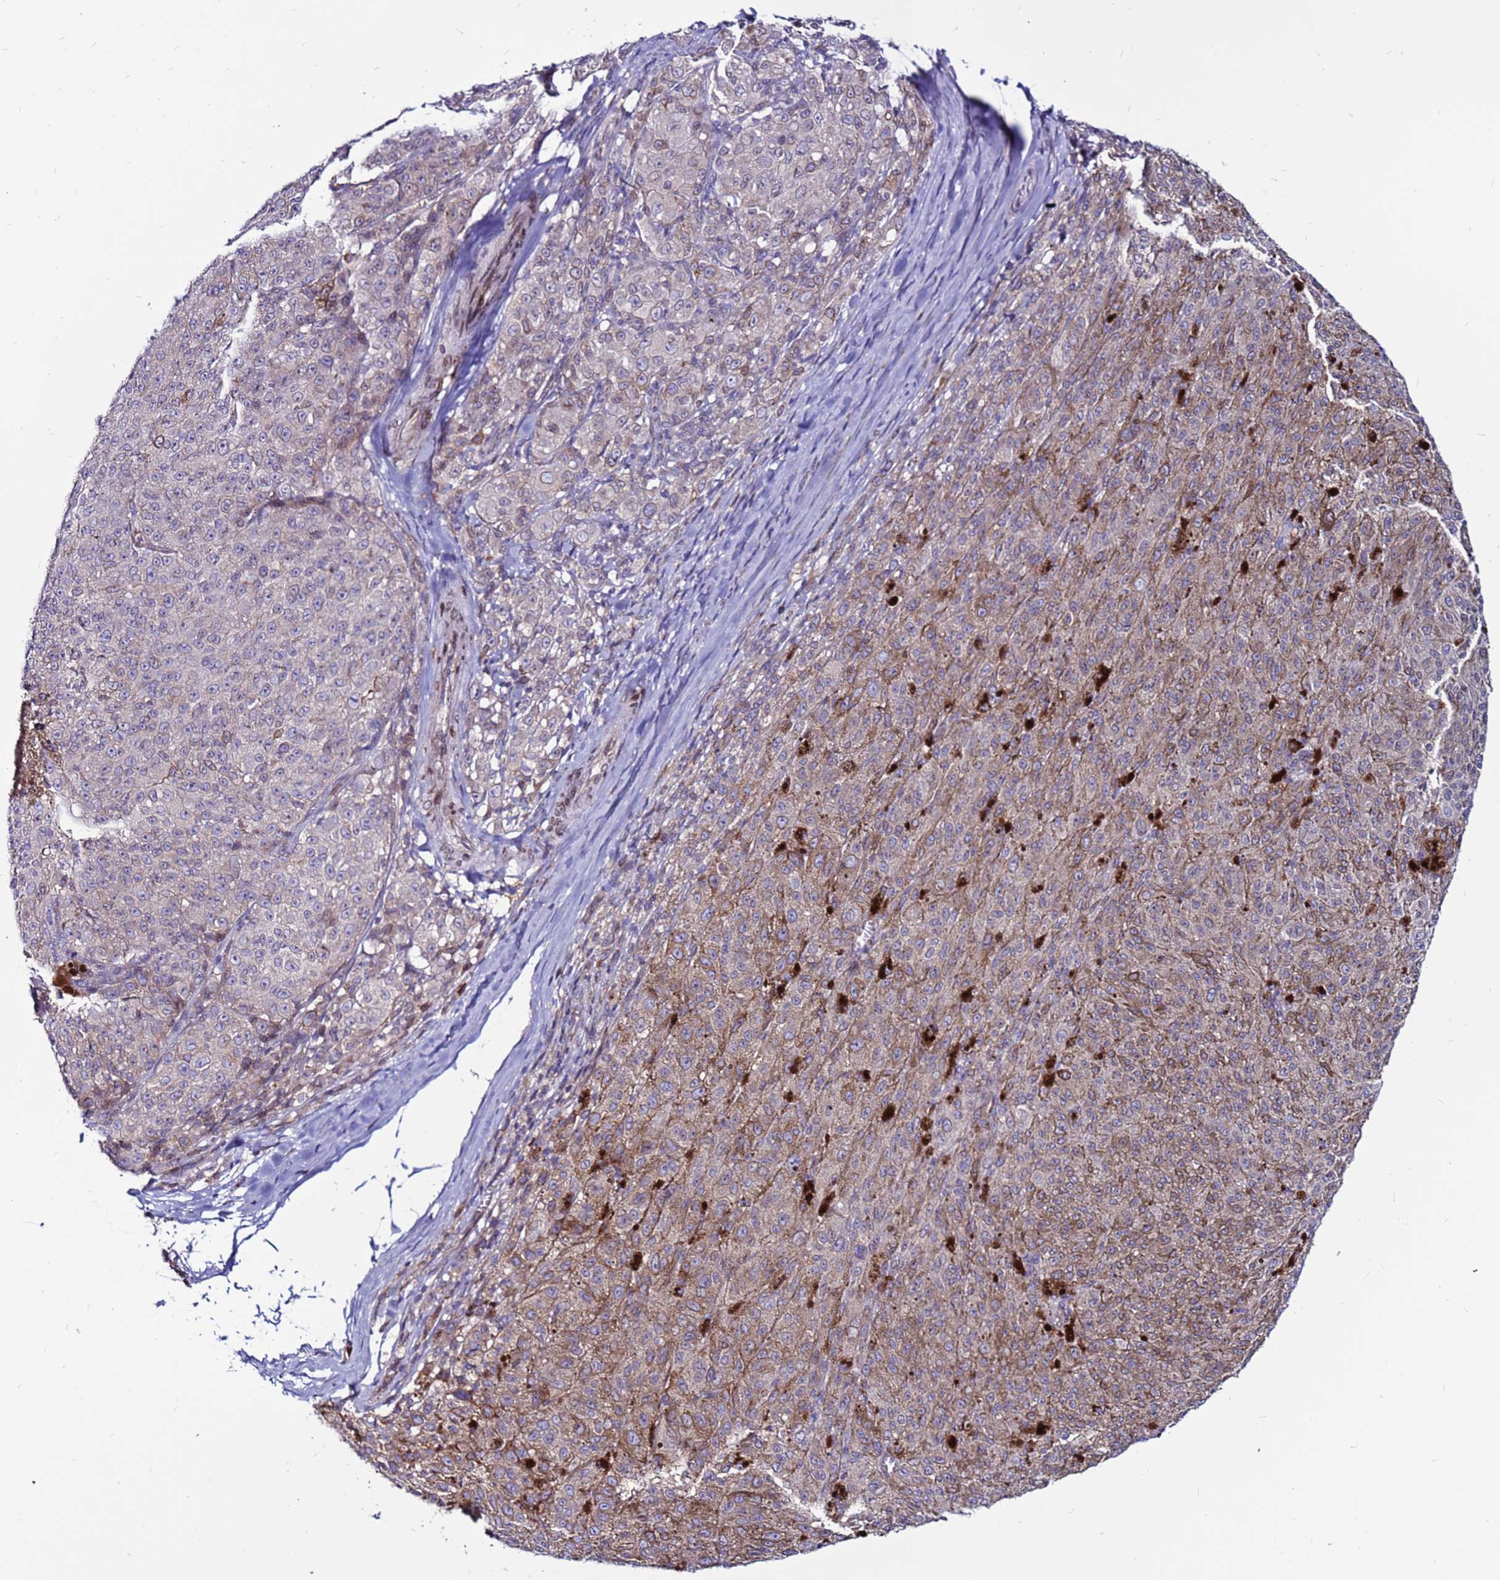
{"staining": {"intensity": "weak", "quantity": "<25%", "location": "cytoplasmic/membranous"}, "tissue": "melanoma", "cell_type": "Tumor cells", "image_type": "cancer", "snomed": [{"axis": "morphology", "description": "Malignant melanoma, NOS"}, {"axis": "topography", "description": "Skin"}], "caption": "A high-resolution histopathology image shows immunohistochemistry staining of malignant melanoma, which displays no significant expression in tumor cells.", "gene": "CCDC71", "patient": {"sex": "female", "age": 52}}